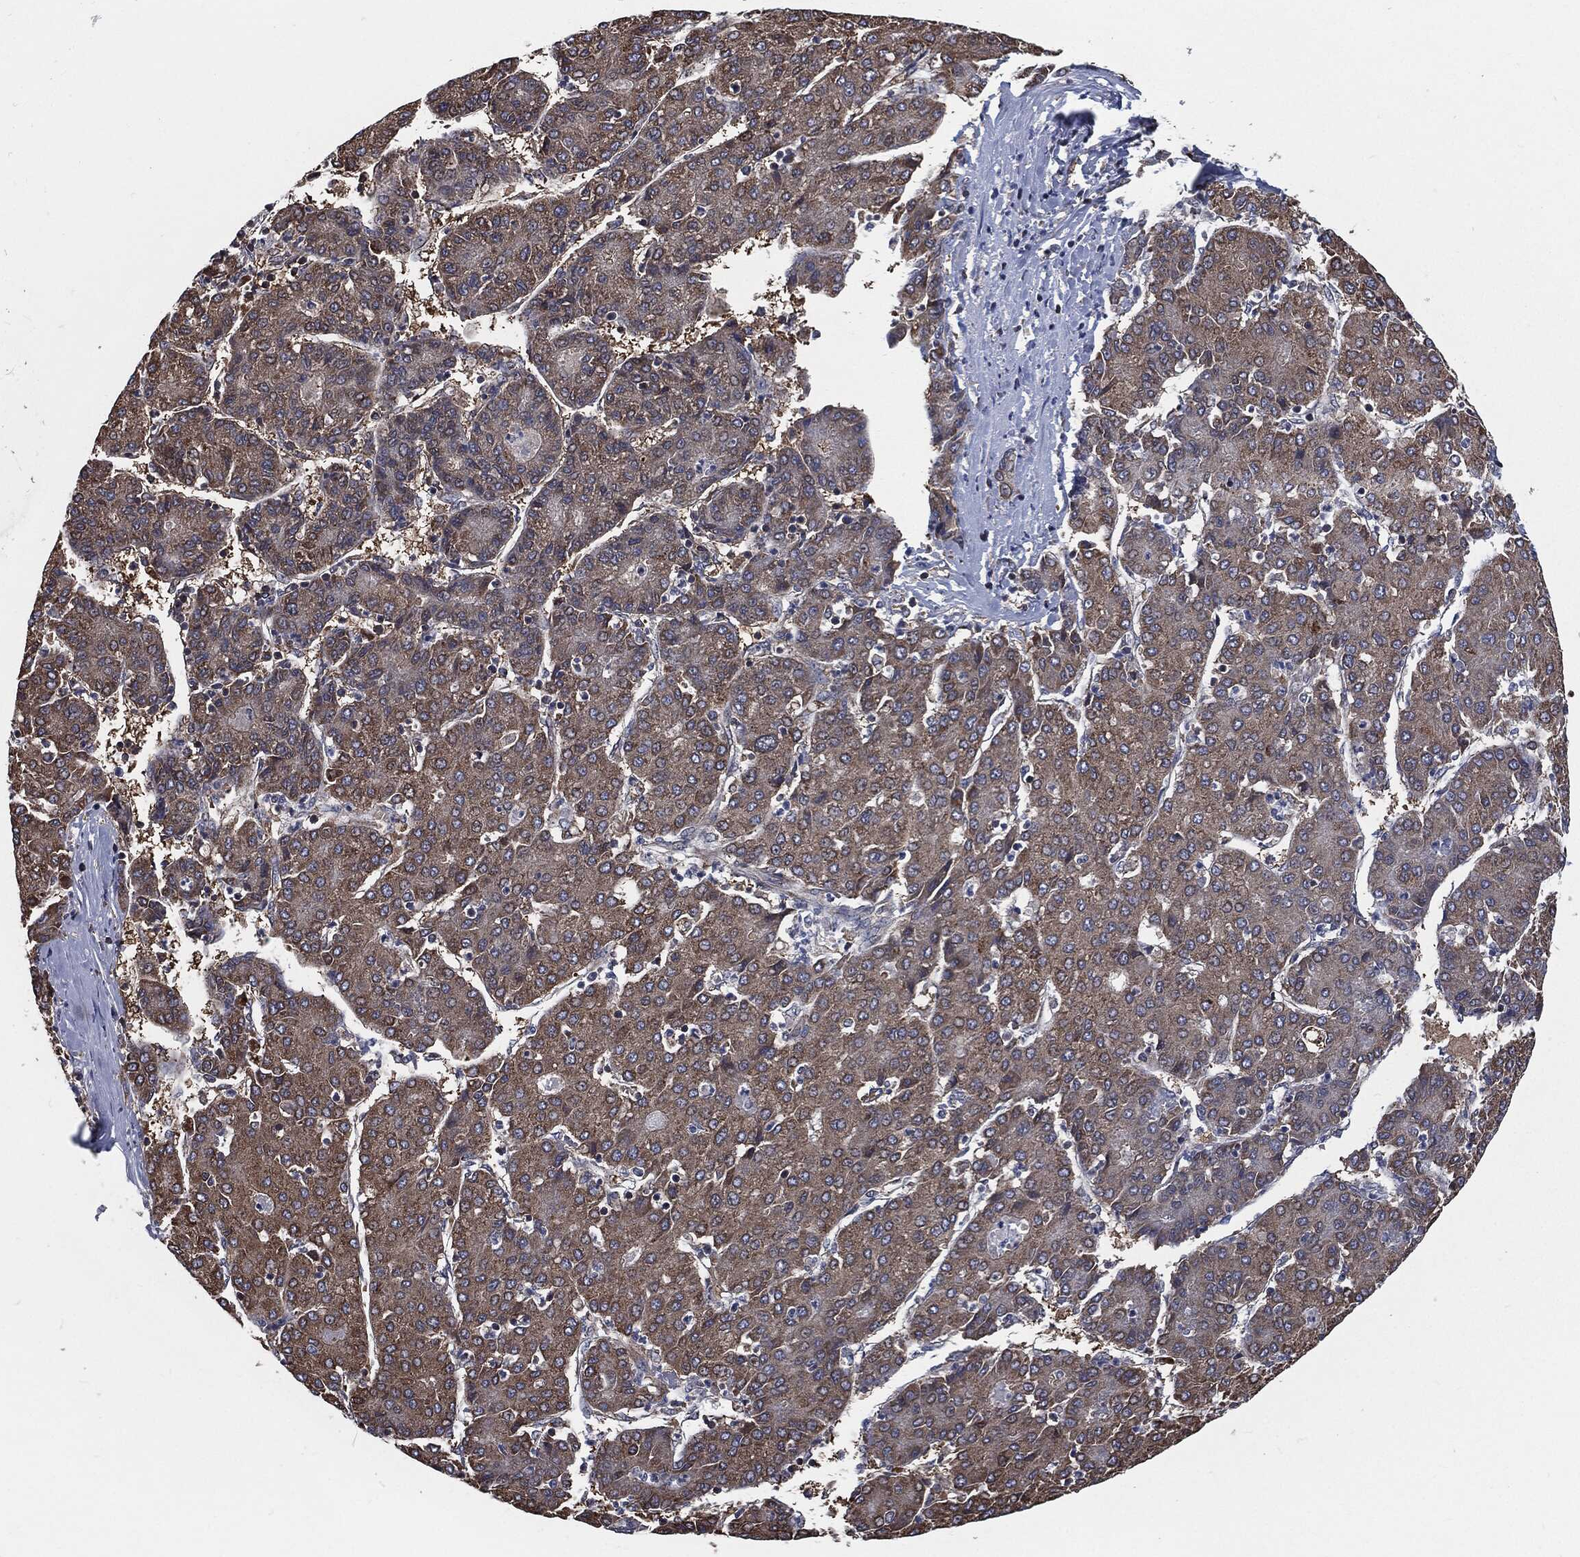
{"staining": {"intensity": "moderate", "quantity": "25%-75%", "location": "cytoplasmic/membranous"}, "tissue": "liver cancer", "cell_type": "Tumor cells", "image_type": "cancer", "snomed": [{"axis": "morphology", "description": "Carcinoma, Hepatocellular, NOS"}, {"axis": "topography", "description": "Liver"}], "caption": "Protein staining demonstrates moderate cytoplasmic/membranous expression in approximately 25%-75% of tumor cells in liver cancer (hepatocellular carcinoma).", "gene": "PRDX4", "patient": {"sex": "male", "age": 65}}